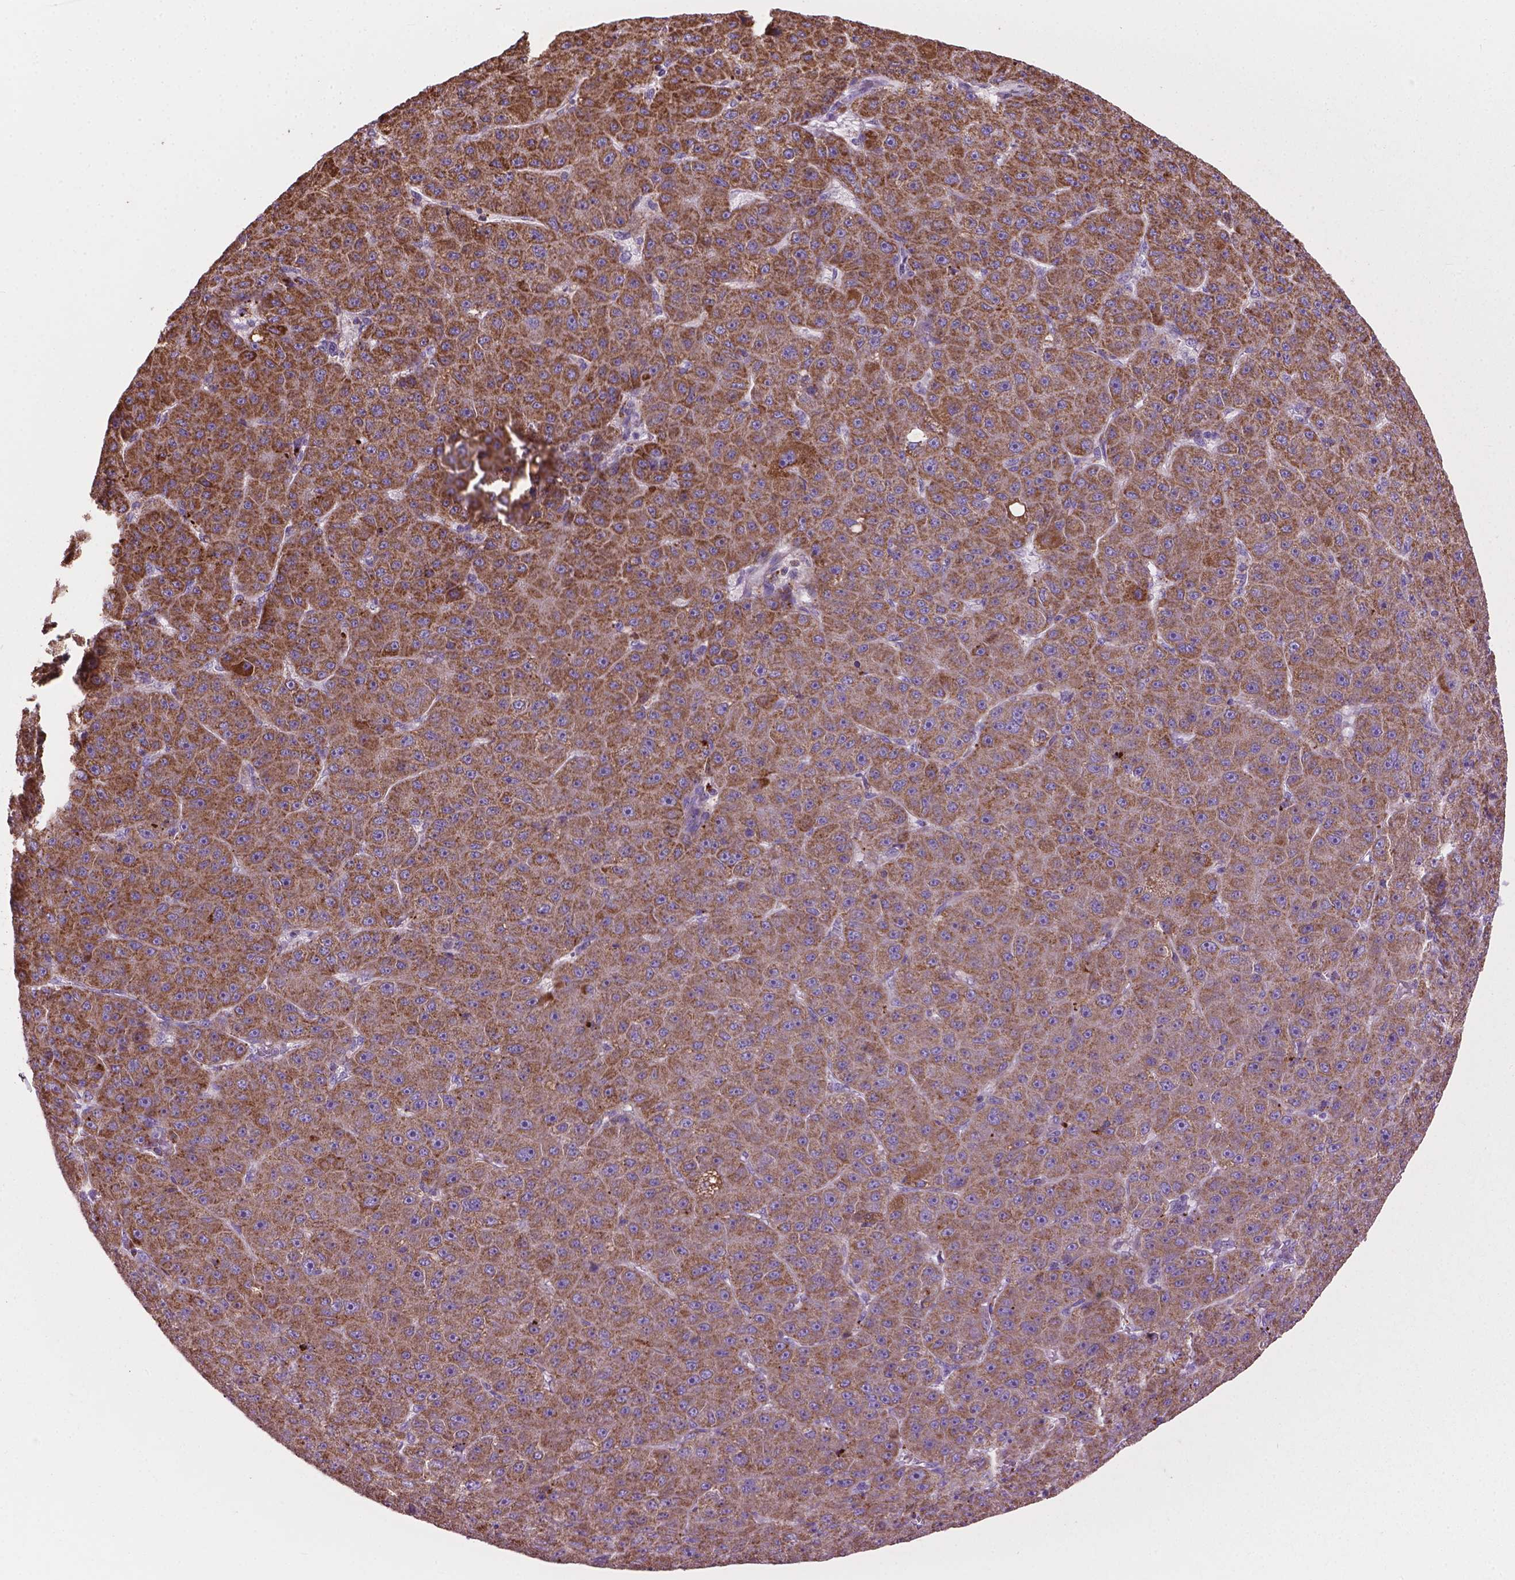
{"staining": {"intensity": "moderate", "quantity": ">75%", "location": "cytoplasmic/membranous"}, "tissue": "liver cancer", "cell_type": "Tumor cells", "image_type": "cancer", "snomed": [{"axis": "morphology", "description": "Carcinoma, Hepatocellular, NOS"}, {"axis": "topography", "description": "Liver"}], "caption": "Human liver cancer (hepatocellular carcinoma) stained for a protein (brown) displays moderate cytoplasmic/membranous positive positivity in about >75% of tumor cells.", "gene": "VDAC1", "patient": {"sex": "male", "age": 67}}